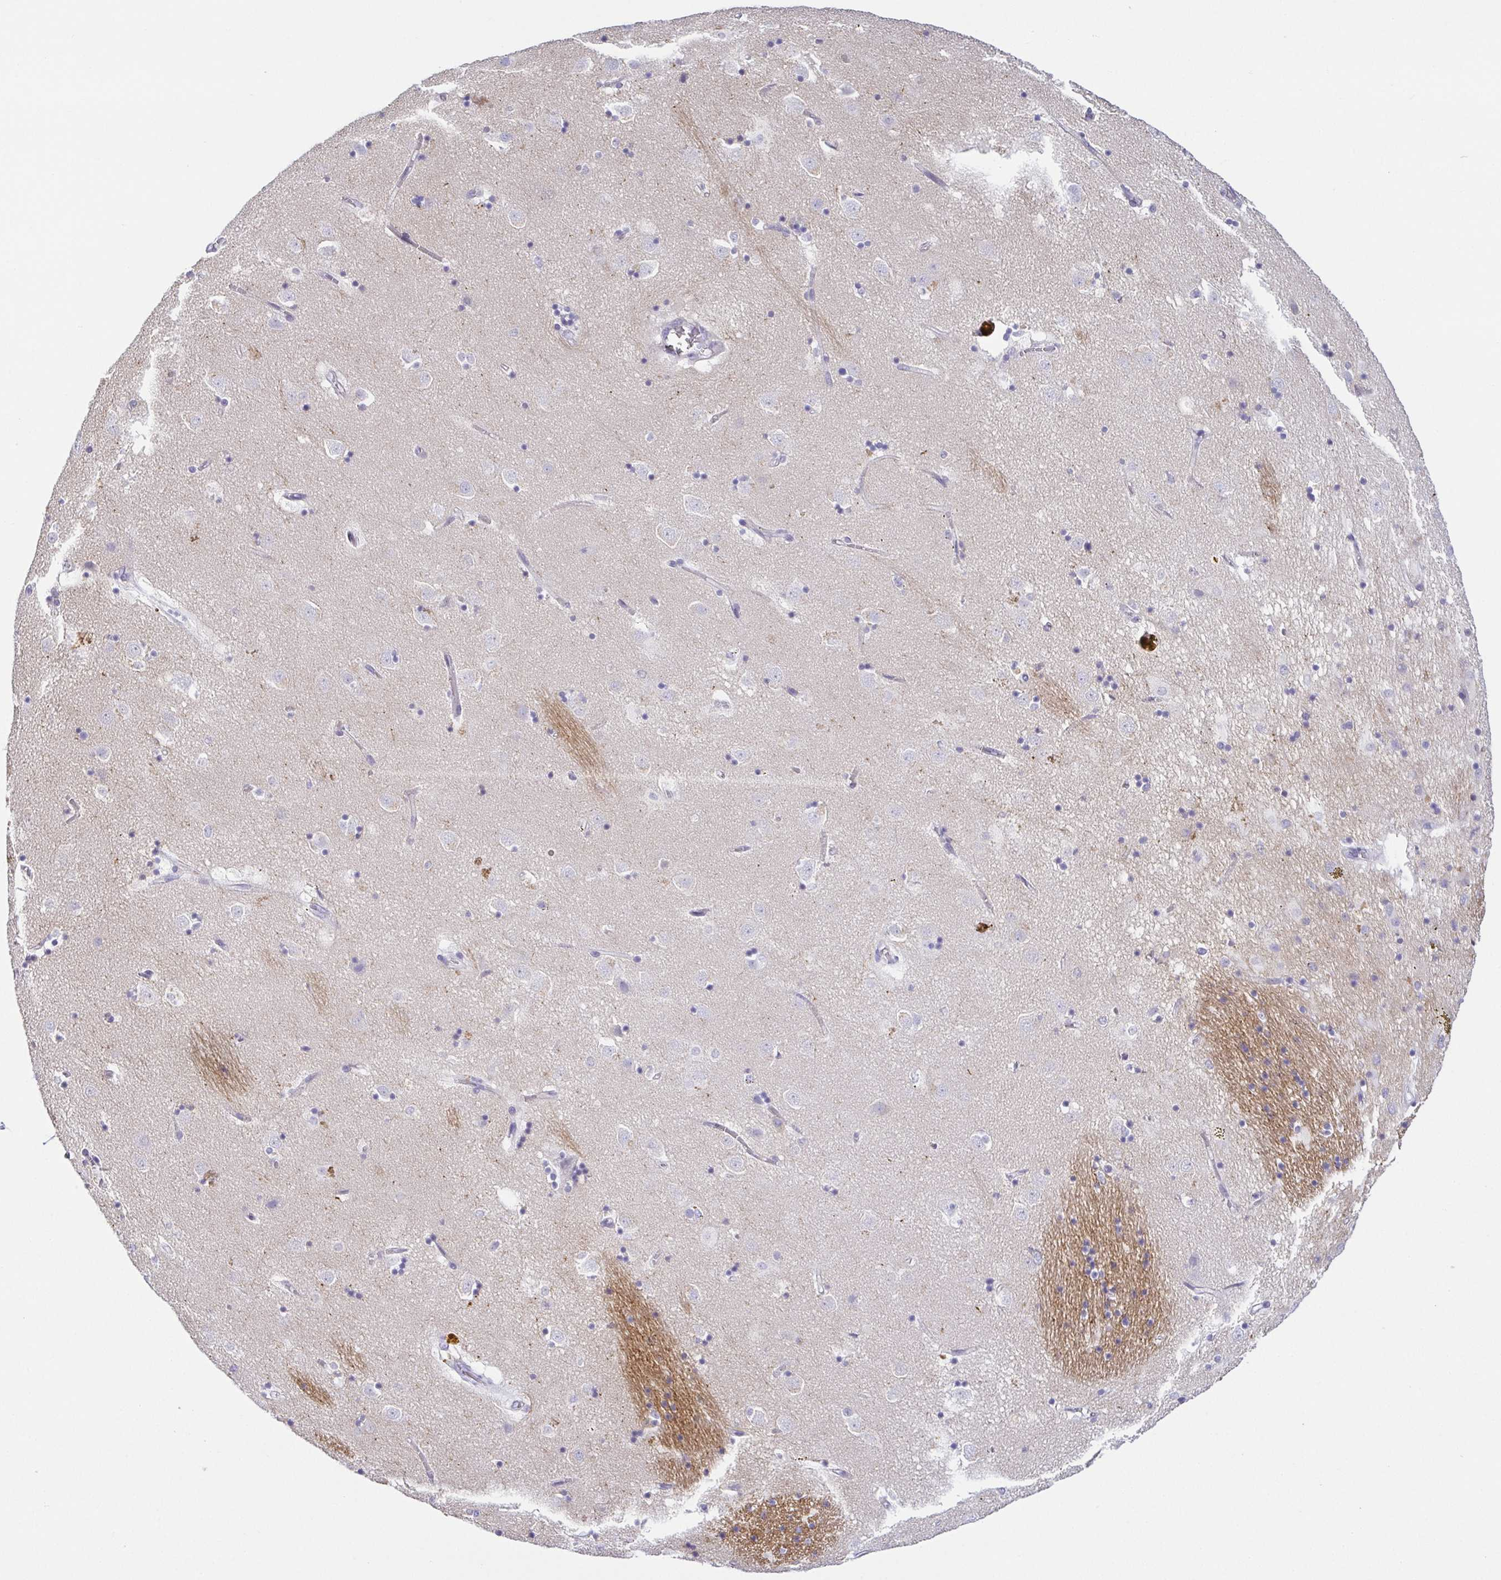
{"staining": {"intensity": "negative", "quantity": "none", "location": "none"}, "tissue": "caudate", "cell_type": "Glial cells", "image_type": "normal", "snomed": [{"axis": "morphology", "description": "Normal tissue, NOS"}, {"axis": "topography", "description": "Lateral ventricle wall"}], "caption": "Immunohistochemistry of unremarkable caudate displays no positivity in glial cells.", "gene": "HAPLN2", "patient": {"sex": "male", "age": 58}}